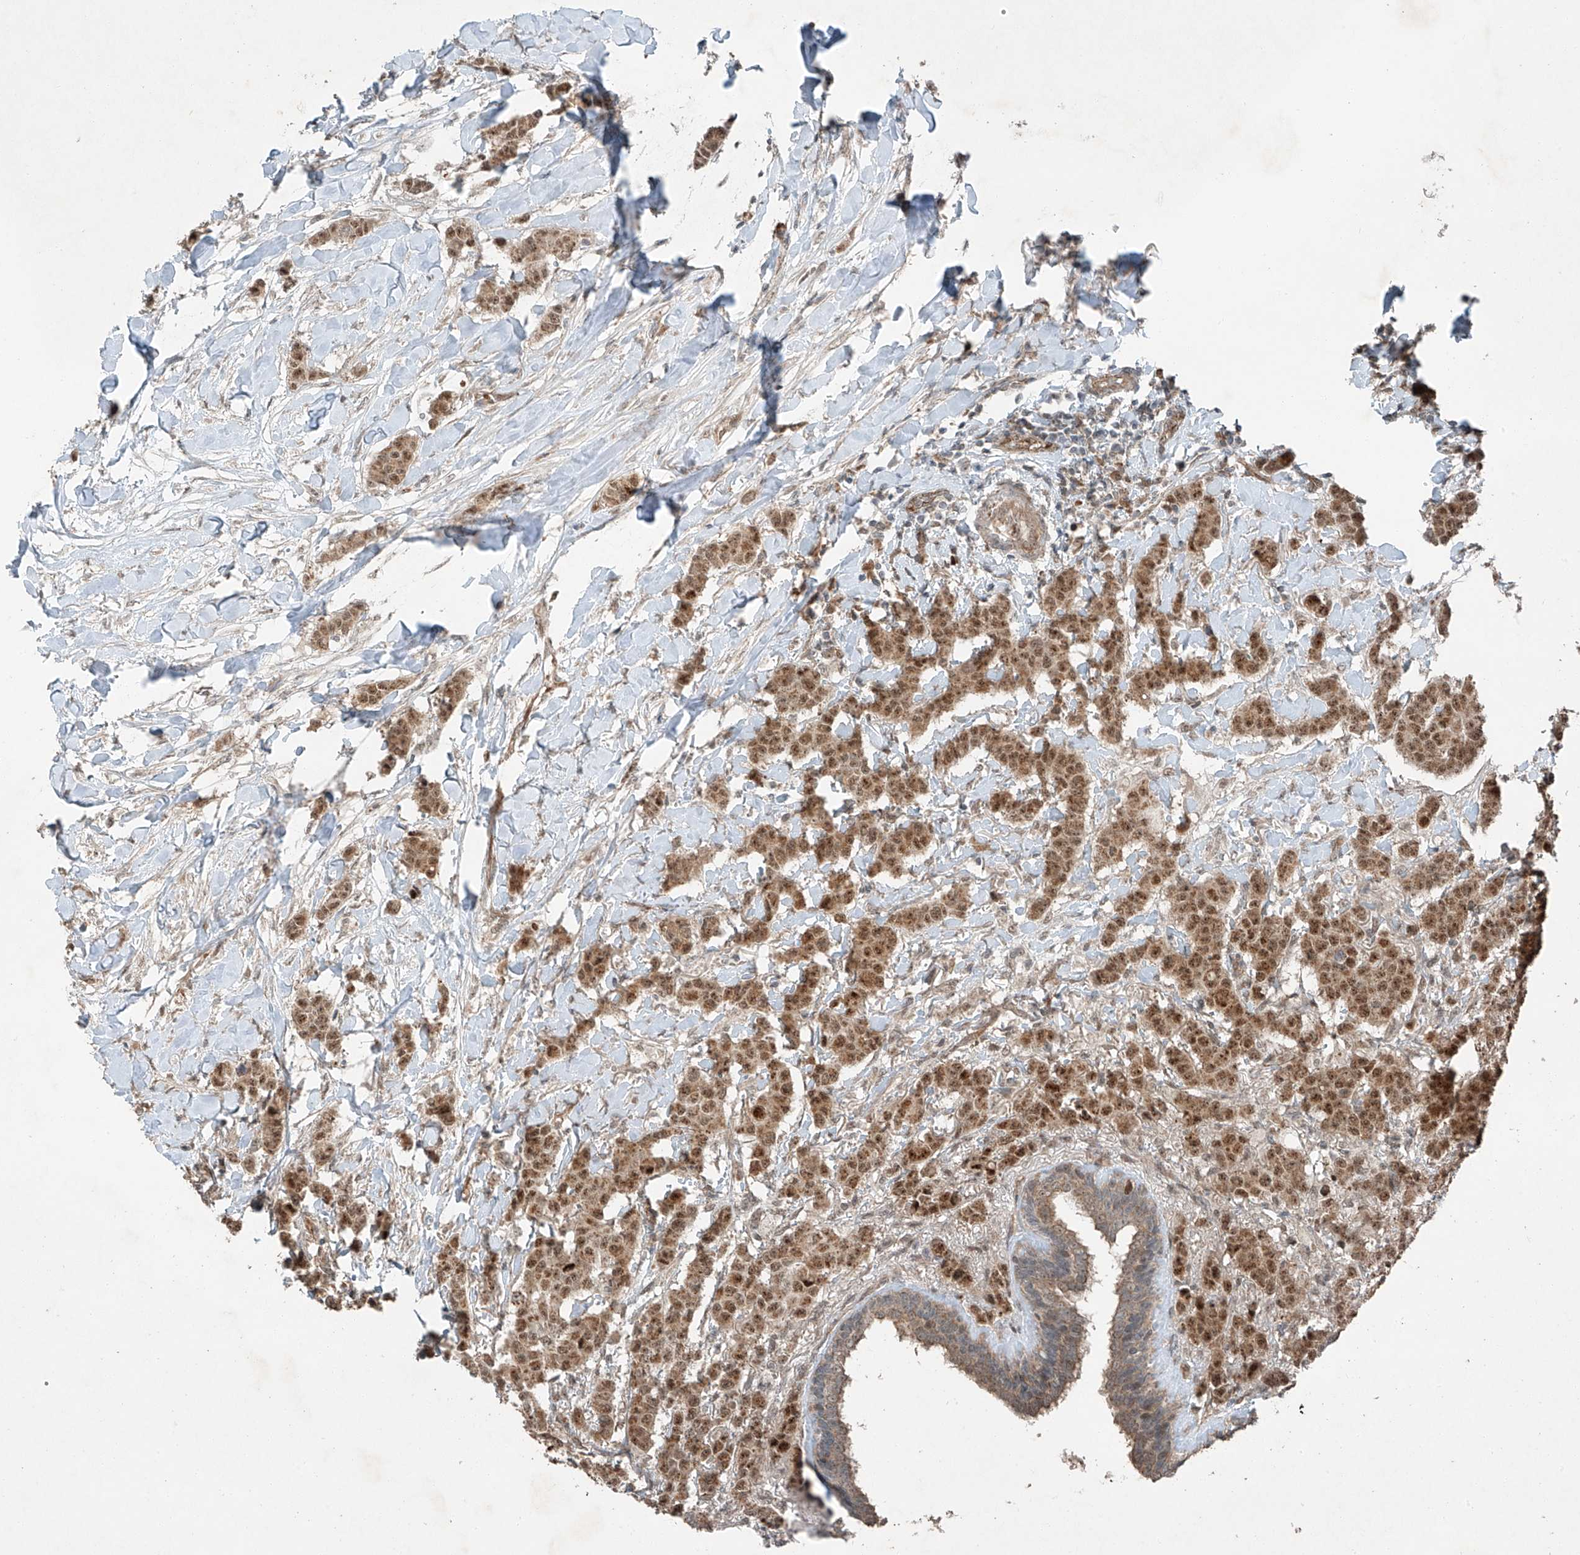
{"staining": {"intensity": "moderate", "quantity": ">75%", "location": "cytoplasmic/membranous,nuclear"}, "tissue": "breast cancer", "cell_type": "Tumor cells", "image_type": "cancer", "snomed": [{"axis": "morphology", "description": "Duct carcinoma"}, {"axis": "topography", "description": "Breast"}], "caption": "IHC photomicrograph of breast cancer stained for a protein (brown), which demonstrates medium levels of moderate cytoplasmic/membranous and nuclear staining in approximately >75% of tumor cells.", "gene": "ZNF620", "patient": {"sex": "female", "age": 40}}